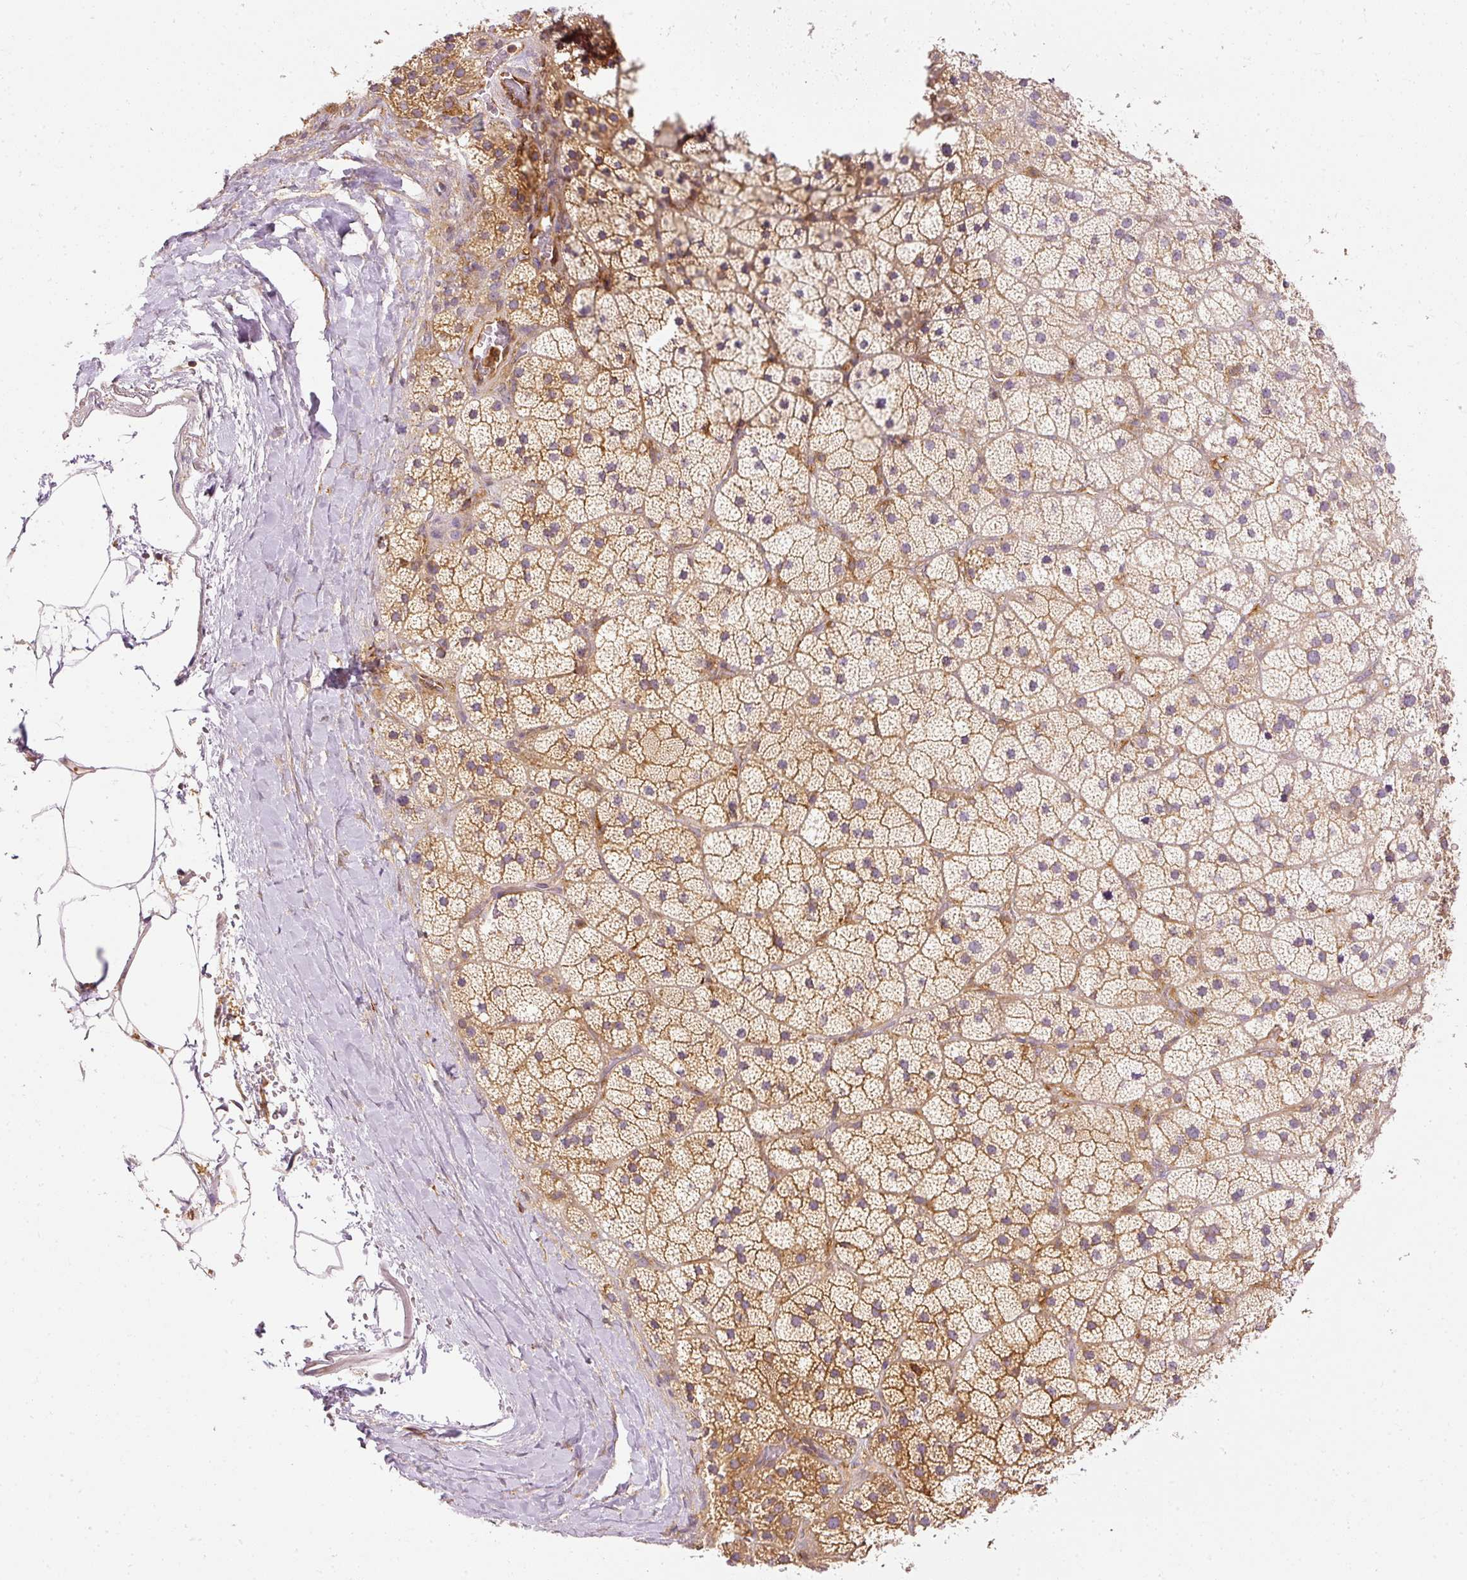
{"staining": {"intensity": "moderate", "quantity": "25%-75%", "location": "cytoplasmic/membranous"}, "tissue": "adrenal gland", "cell_type": "Glandular cells", "image_type": "normal", "snomed": [{"axis": "morphology", "description": "Normal tissue, NOS"}, {"axis": "topography", "description": "Adrenal gland"}], "caption": "The micrograph displays immunohistochemical staining of benign adrenal gland. There is moderate cytoplasmic/membranous staining is appreciated in about 25%-75% of glandular cells. The staining is performed using DAB brown chromogen to label protein expression. The nuclei are counter-stained blue using hematoxylin.", "gene": "ARMH3", "patient": {"sex": "male", "age": 57}}